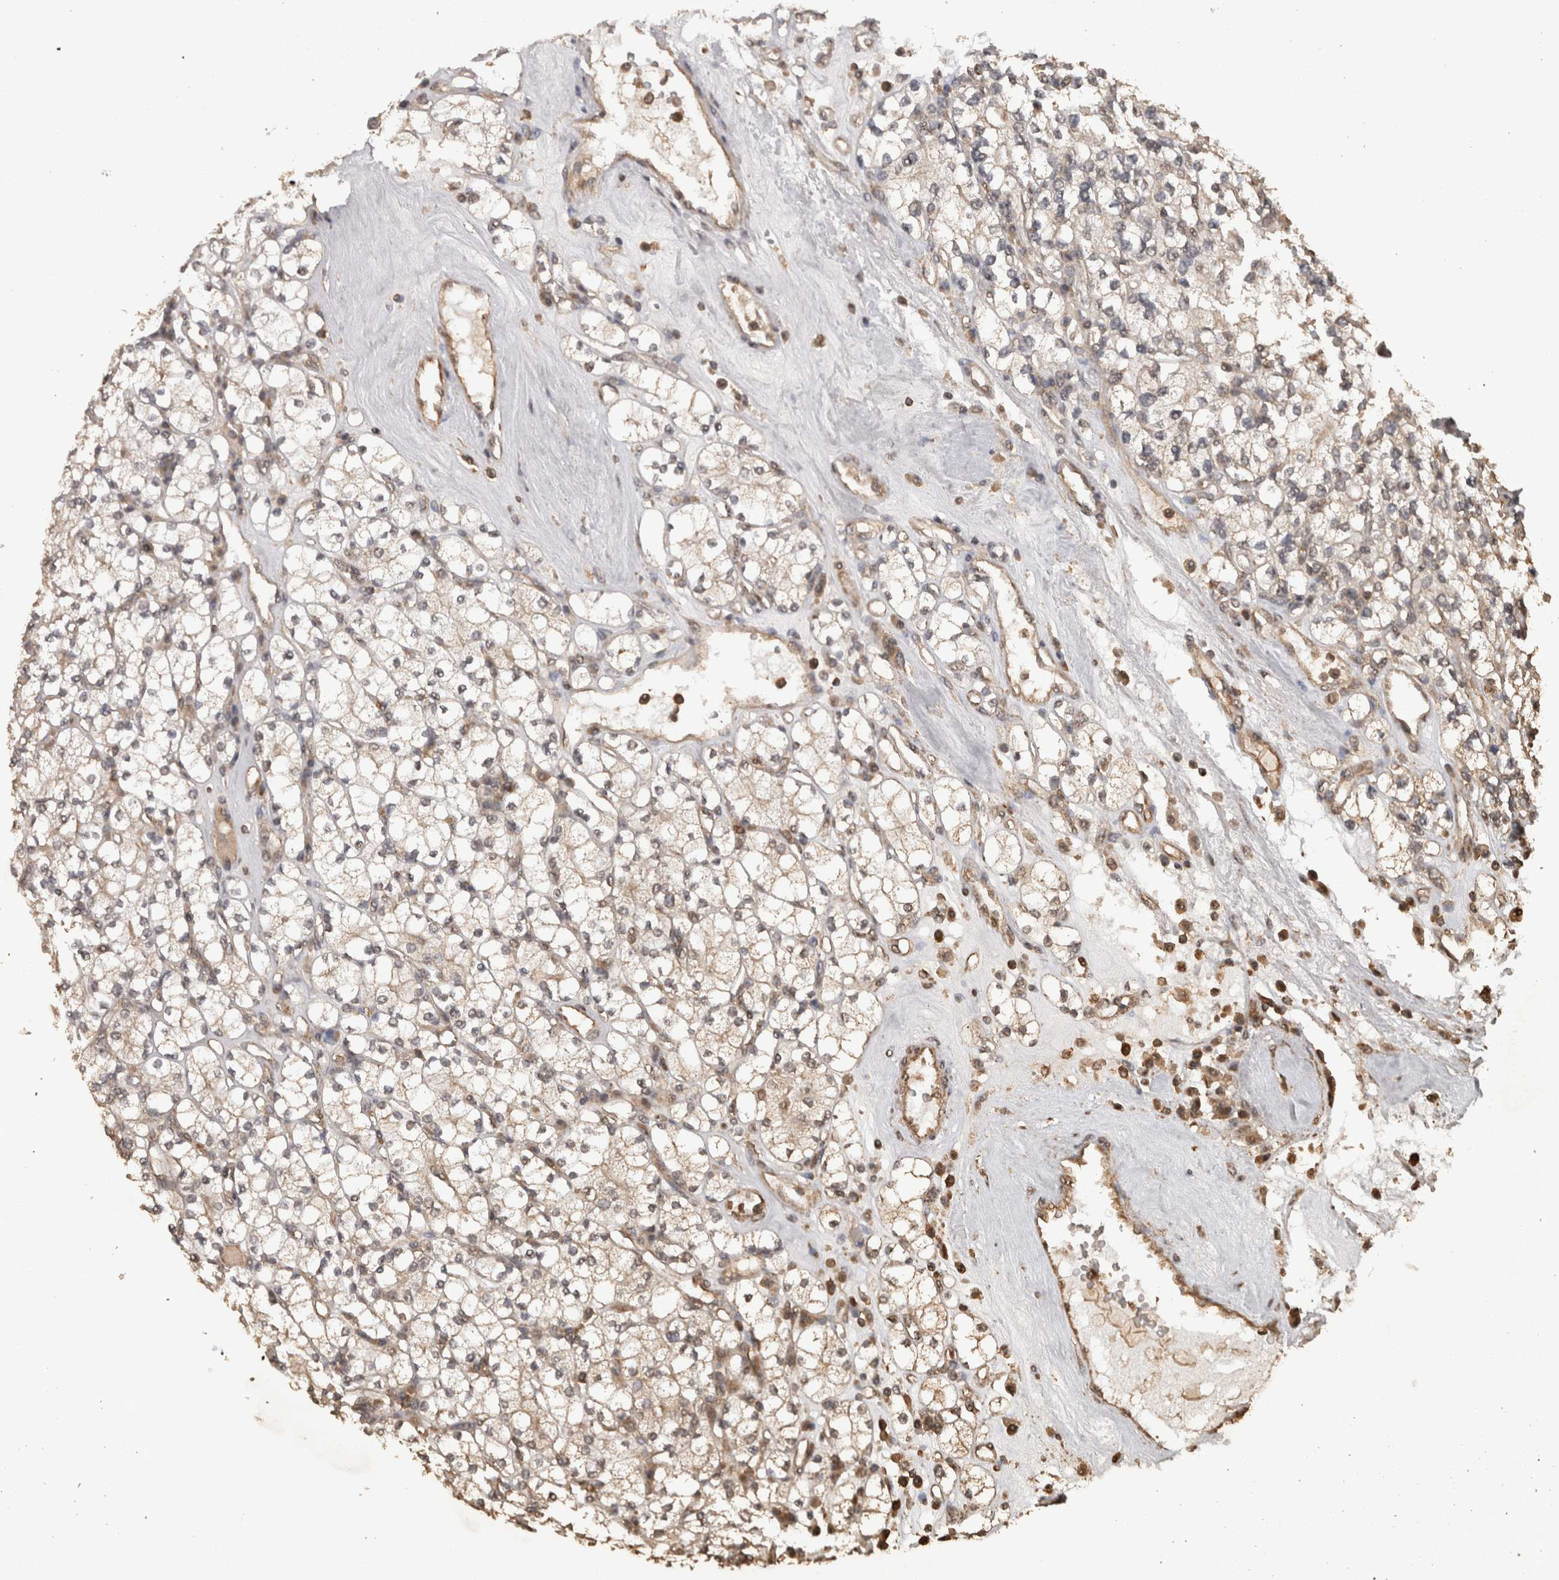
{"staining": {"intensity": "weak", "quantity": "<25%", "location": "cytoplasmic/membranous"}, "tissue": "renal cancer", "cell_type": "Tumor cells", "image_type": "cancer", "snomed": [{"axis": "morphology", "description": "Adenocarcinoma, NOS"}, {"axis": "topography", "description": "Kidney"}], "caption": "Renal adenocarcinoma was stained to show a protein in brown. There is no significant staining in tumor cells.", "gene": "PINK1", "patient": {"sex": "male", "age": 77}}